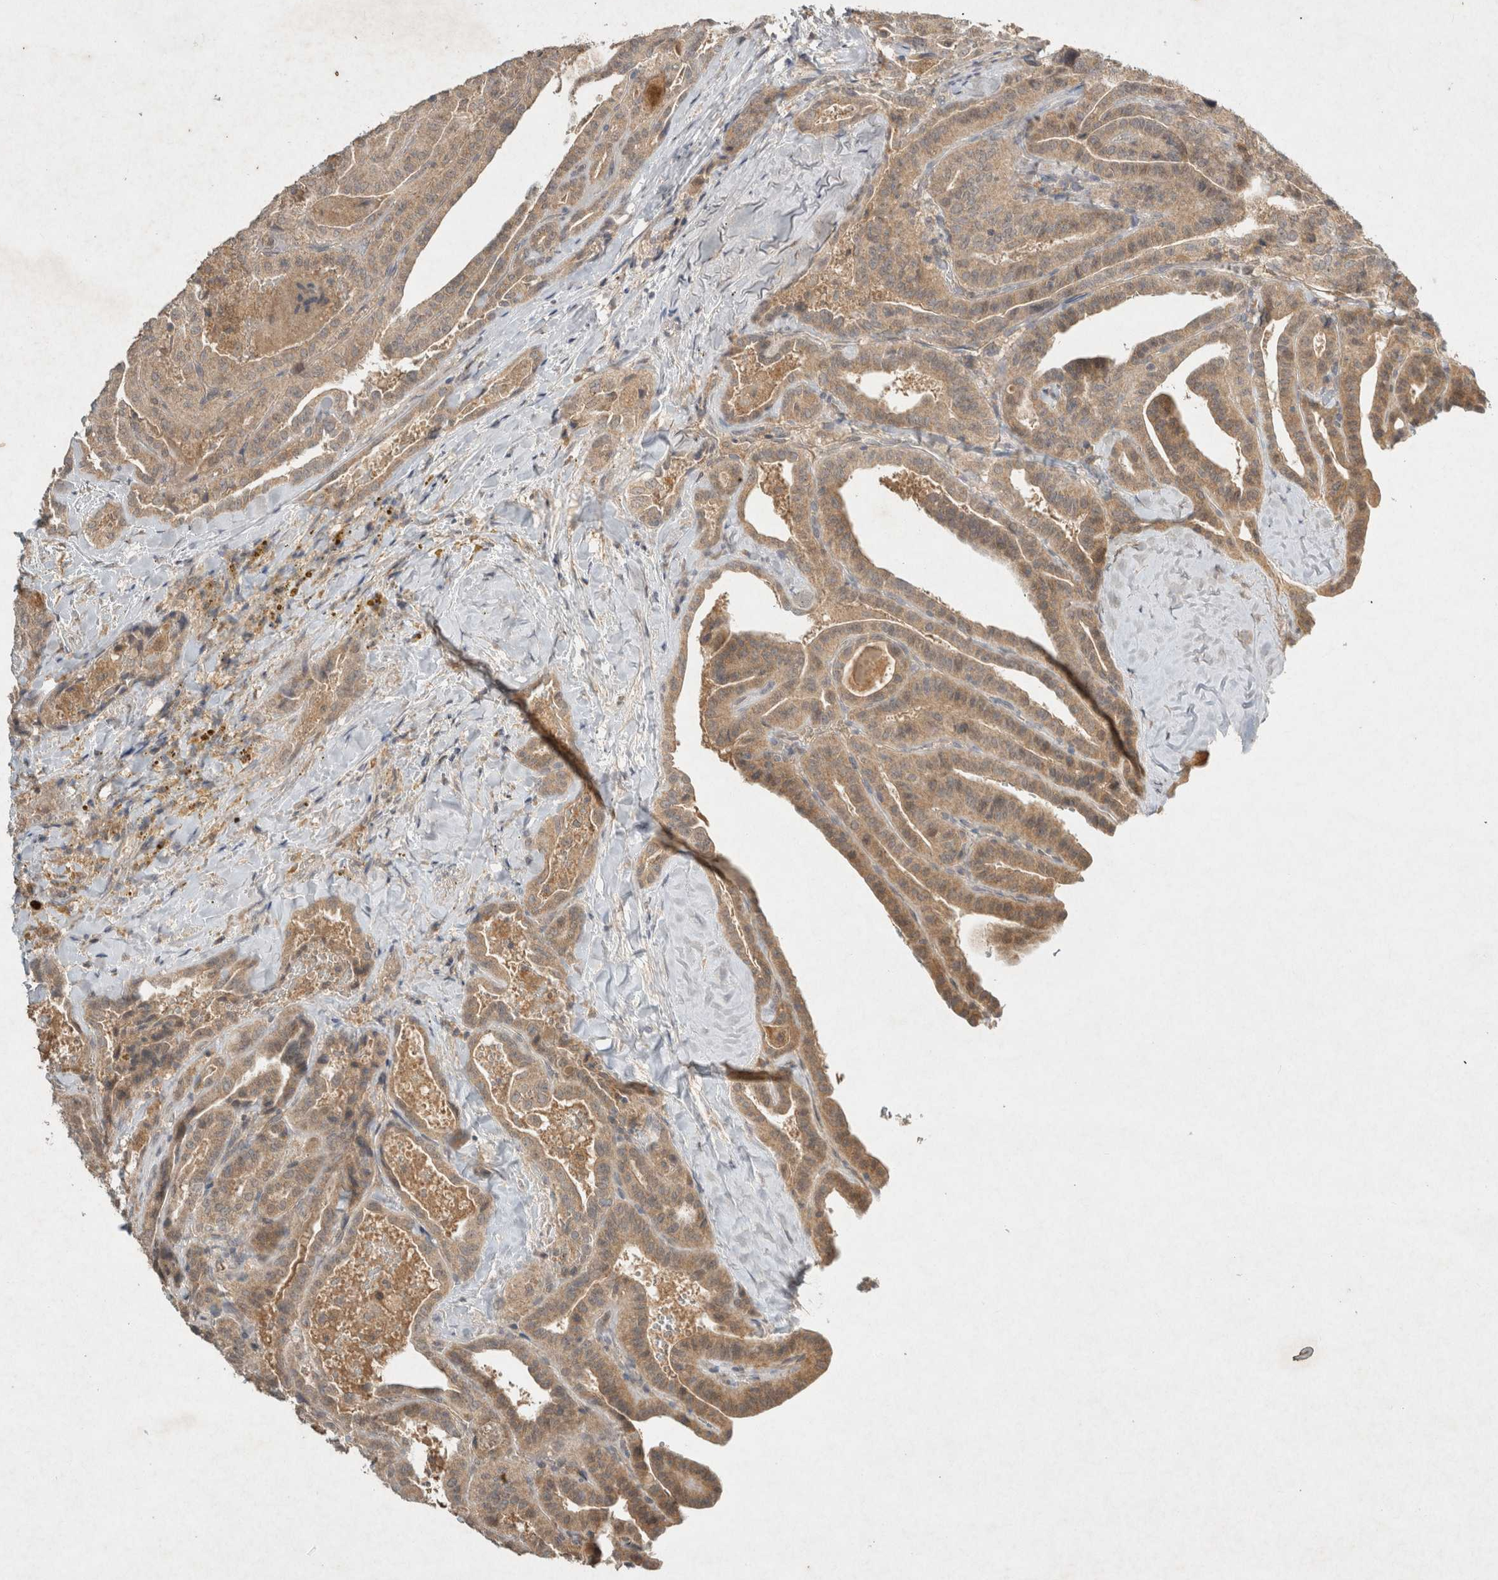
{"staining": {"intensity": "moderate", "quantity": ">75%", "location": "cytoplasmic/membranous"}, "tissue": "thyroid cancer", "cell_type": "Tumor cells", "image_type": "cancer", "snomed": [{"axis": "morphology", "description": "Papillary adenocarcinoma, NOS"}, {"axis": "topography", "description": "Thyroid gland"}], "caption": "High-magnification brightfield microscopy of thyroid cancer stained with DAB (3,3'-diaminobenzidine) (brown) and counterstained with hematoxylin (blue). tumor cells exhibit moderate cytoplasmic/membranous expression is identified in approximately>75% of cells. The staining was performed using DAB, with brown indicating positive protein expression. Nuclei are stained blue with hematoxylin.", "gene": "LOXL2", "patient": {"sex": "male", "age": 77}}